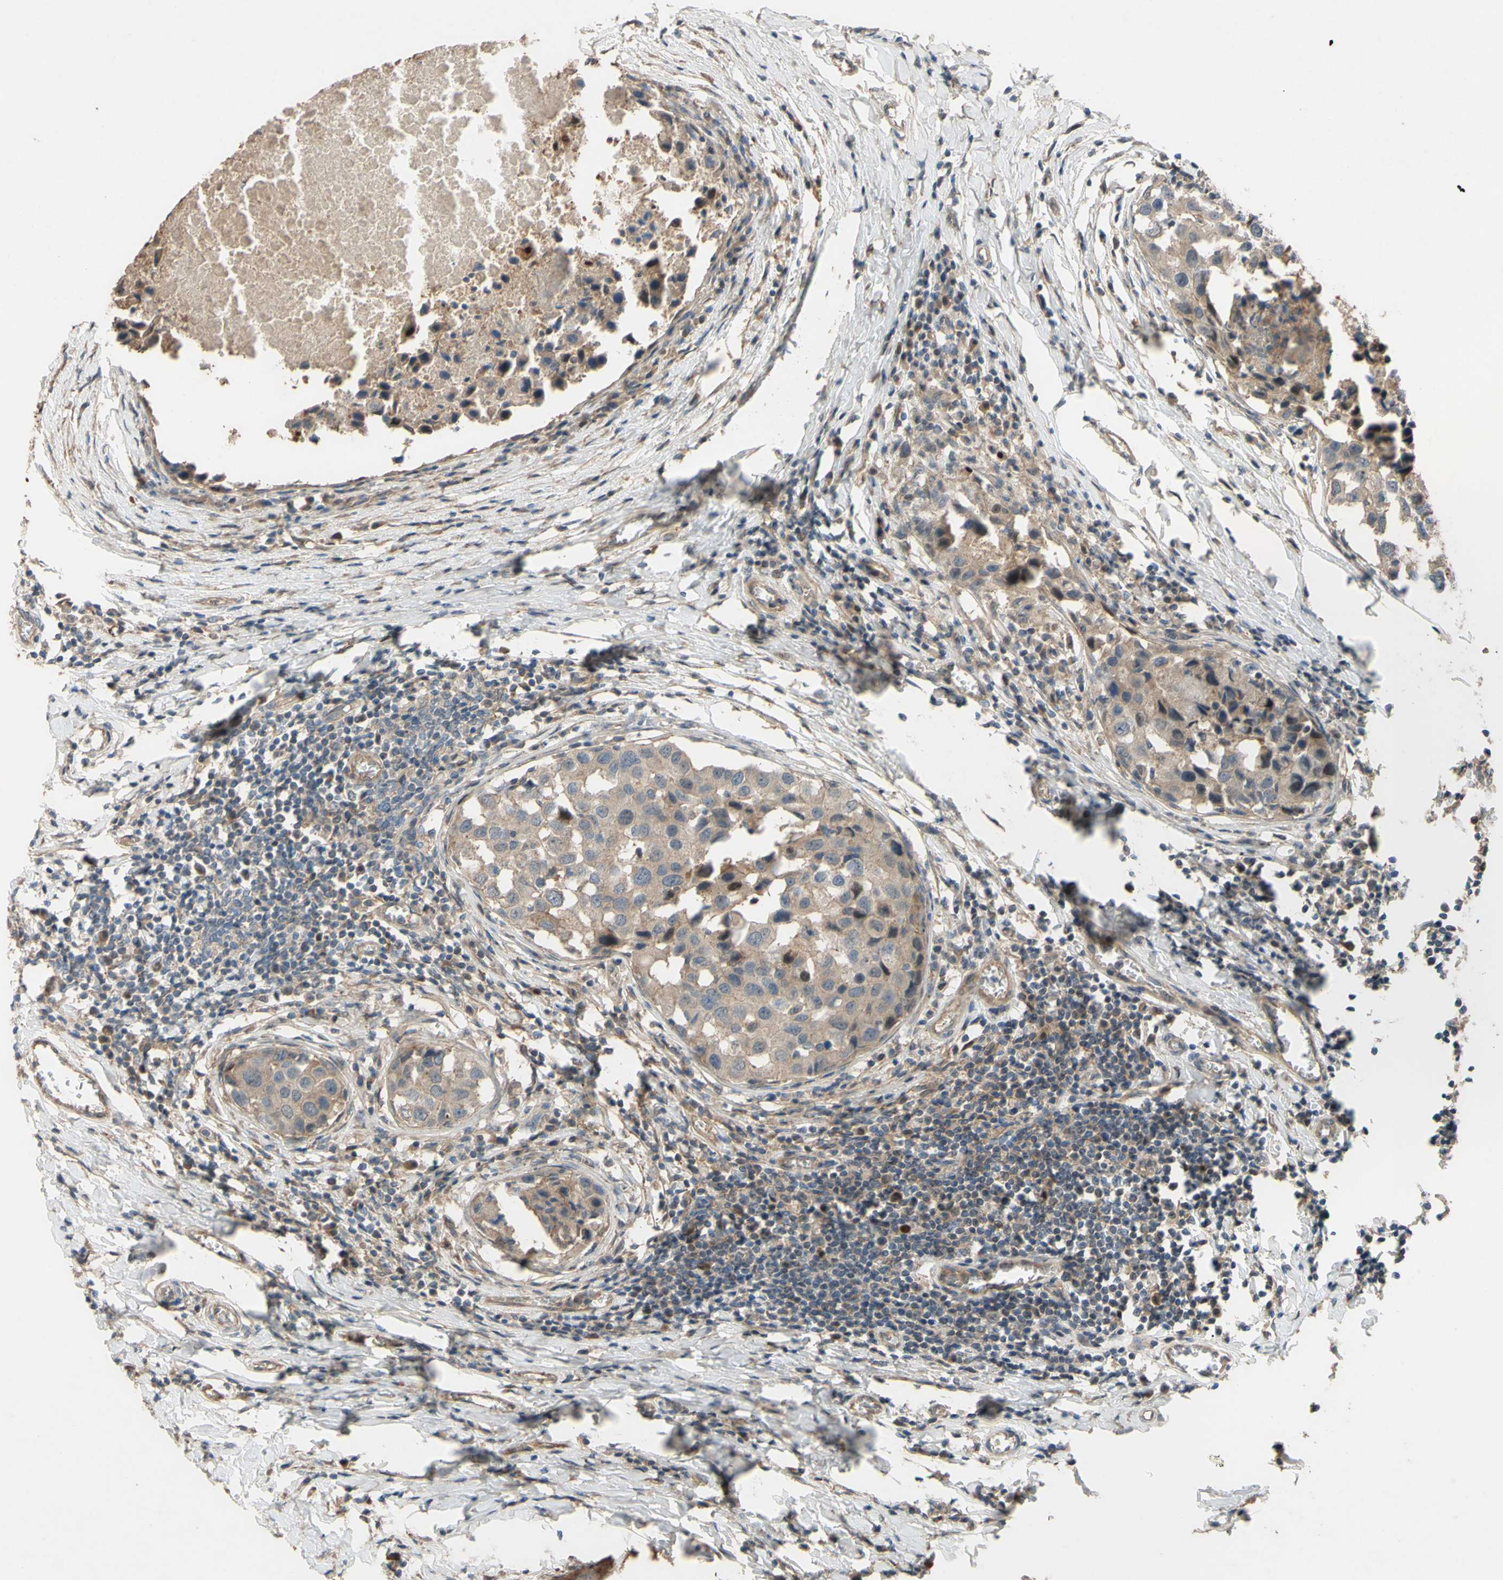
{"staining": {"intensity": "moderate", "quantity": ">75%", "location": "cytoplasmic/membranous"}, "tissue": "breast cancer", "cell_type": "Tumor cells", "image_type": "cancer", "snomed": [{"axis": "morphology", "description": "Duct carcinoma"}, {"axis": "topography", "description": "Breast"}], "caption": "Moderate cytoplasmic/membranous expression for a protein is identified in about >75% of tumor cells of breast cancer using IHC.", "gene": "SHROOM4", "patient": {"sex": "female", "age": 27}}